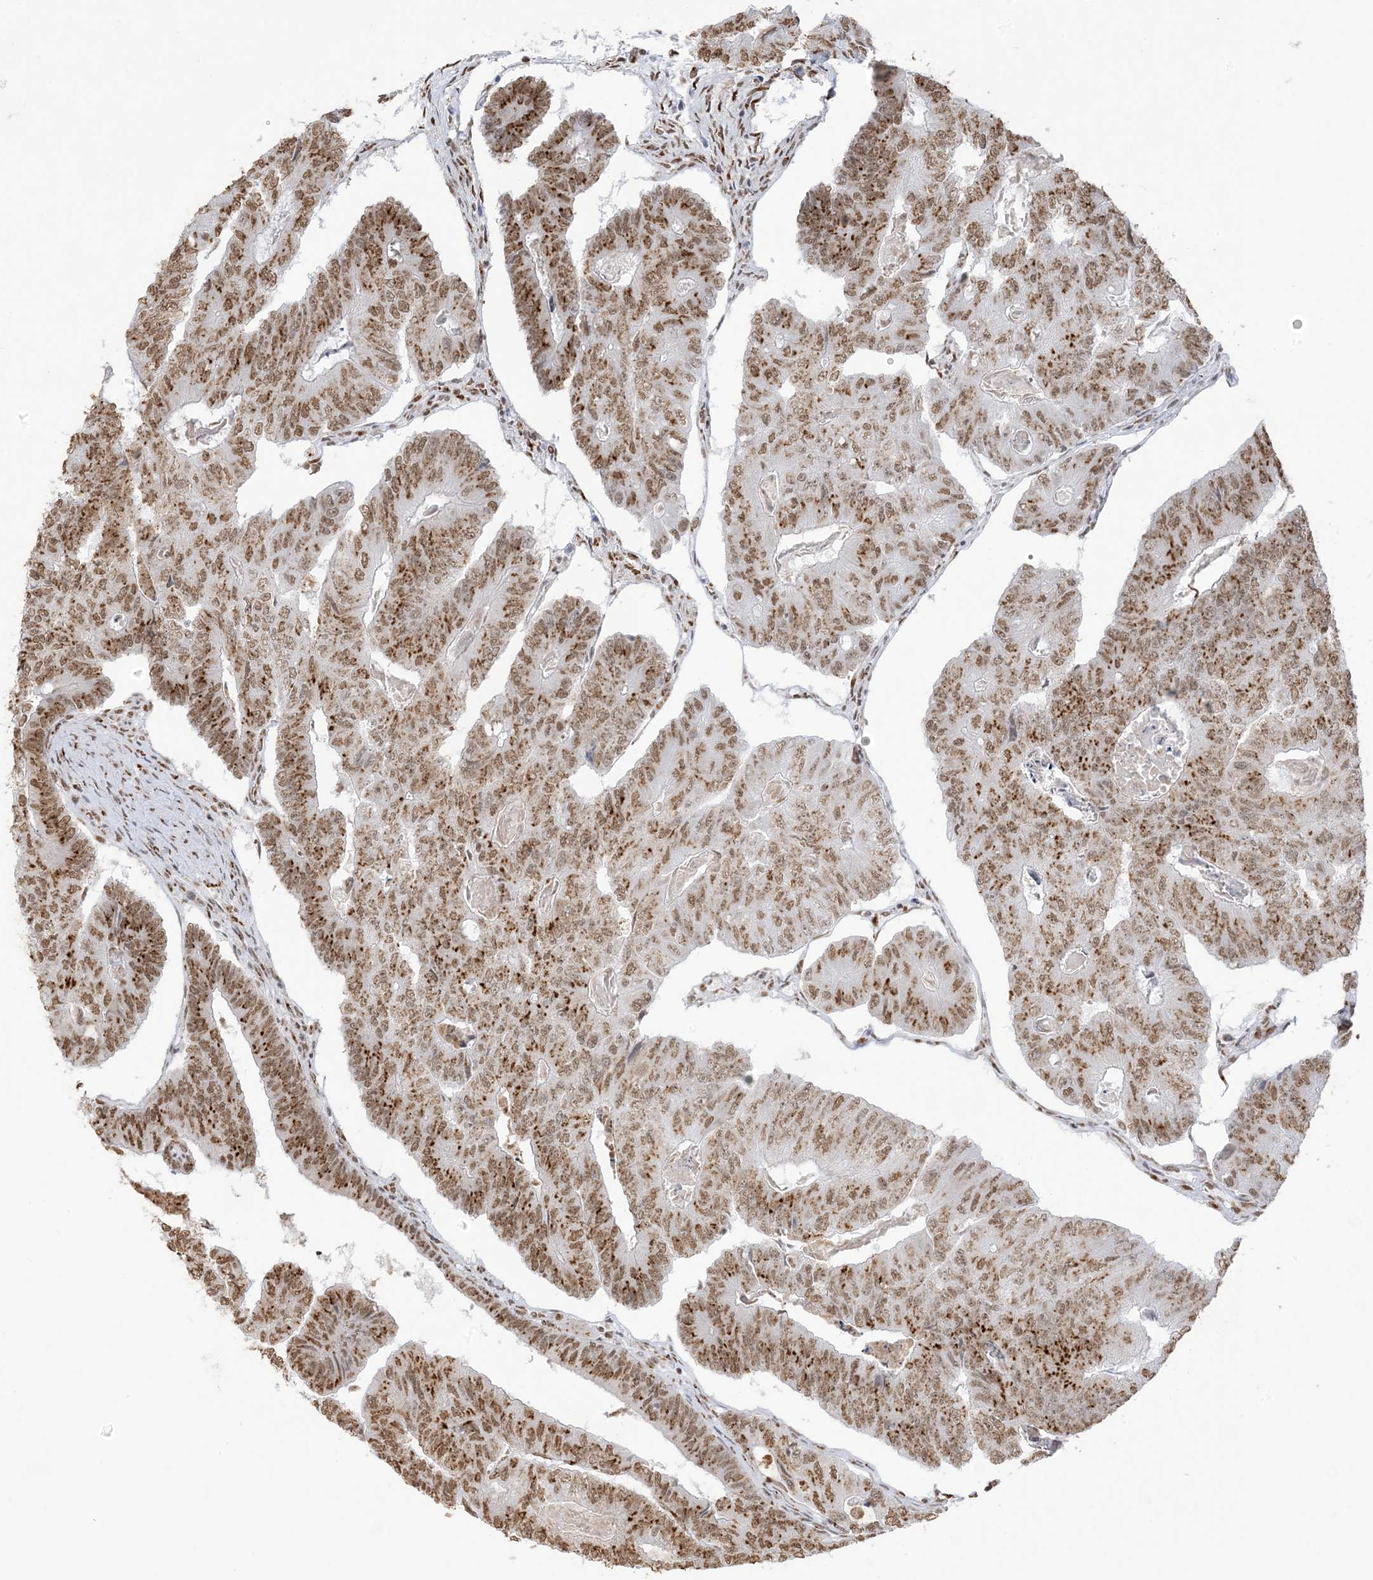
{"staining": {"intensity": "moderate", "quantity": ">75%", "location": "cytoplasmic/membranous,nuclear"}, "tissue": "colorectal cancer", "cell_type": "Tumor cells", "image_type": "cancer", "snomed": [{"axis": "morphology", "description": "Adenocarcinoma, NOS"}, {"axis": "topography", "description": "Colon"}], "caption": "Tumor cells display medium levels of moderate cytoplasmic/membranous and nuclear staining in about >75% of cells in human colorectal cancer (adenocarcinoma).", "gene": "GPR107", "patient": {"sex": "female", "age": 67}}